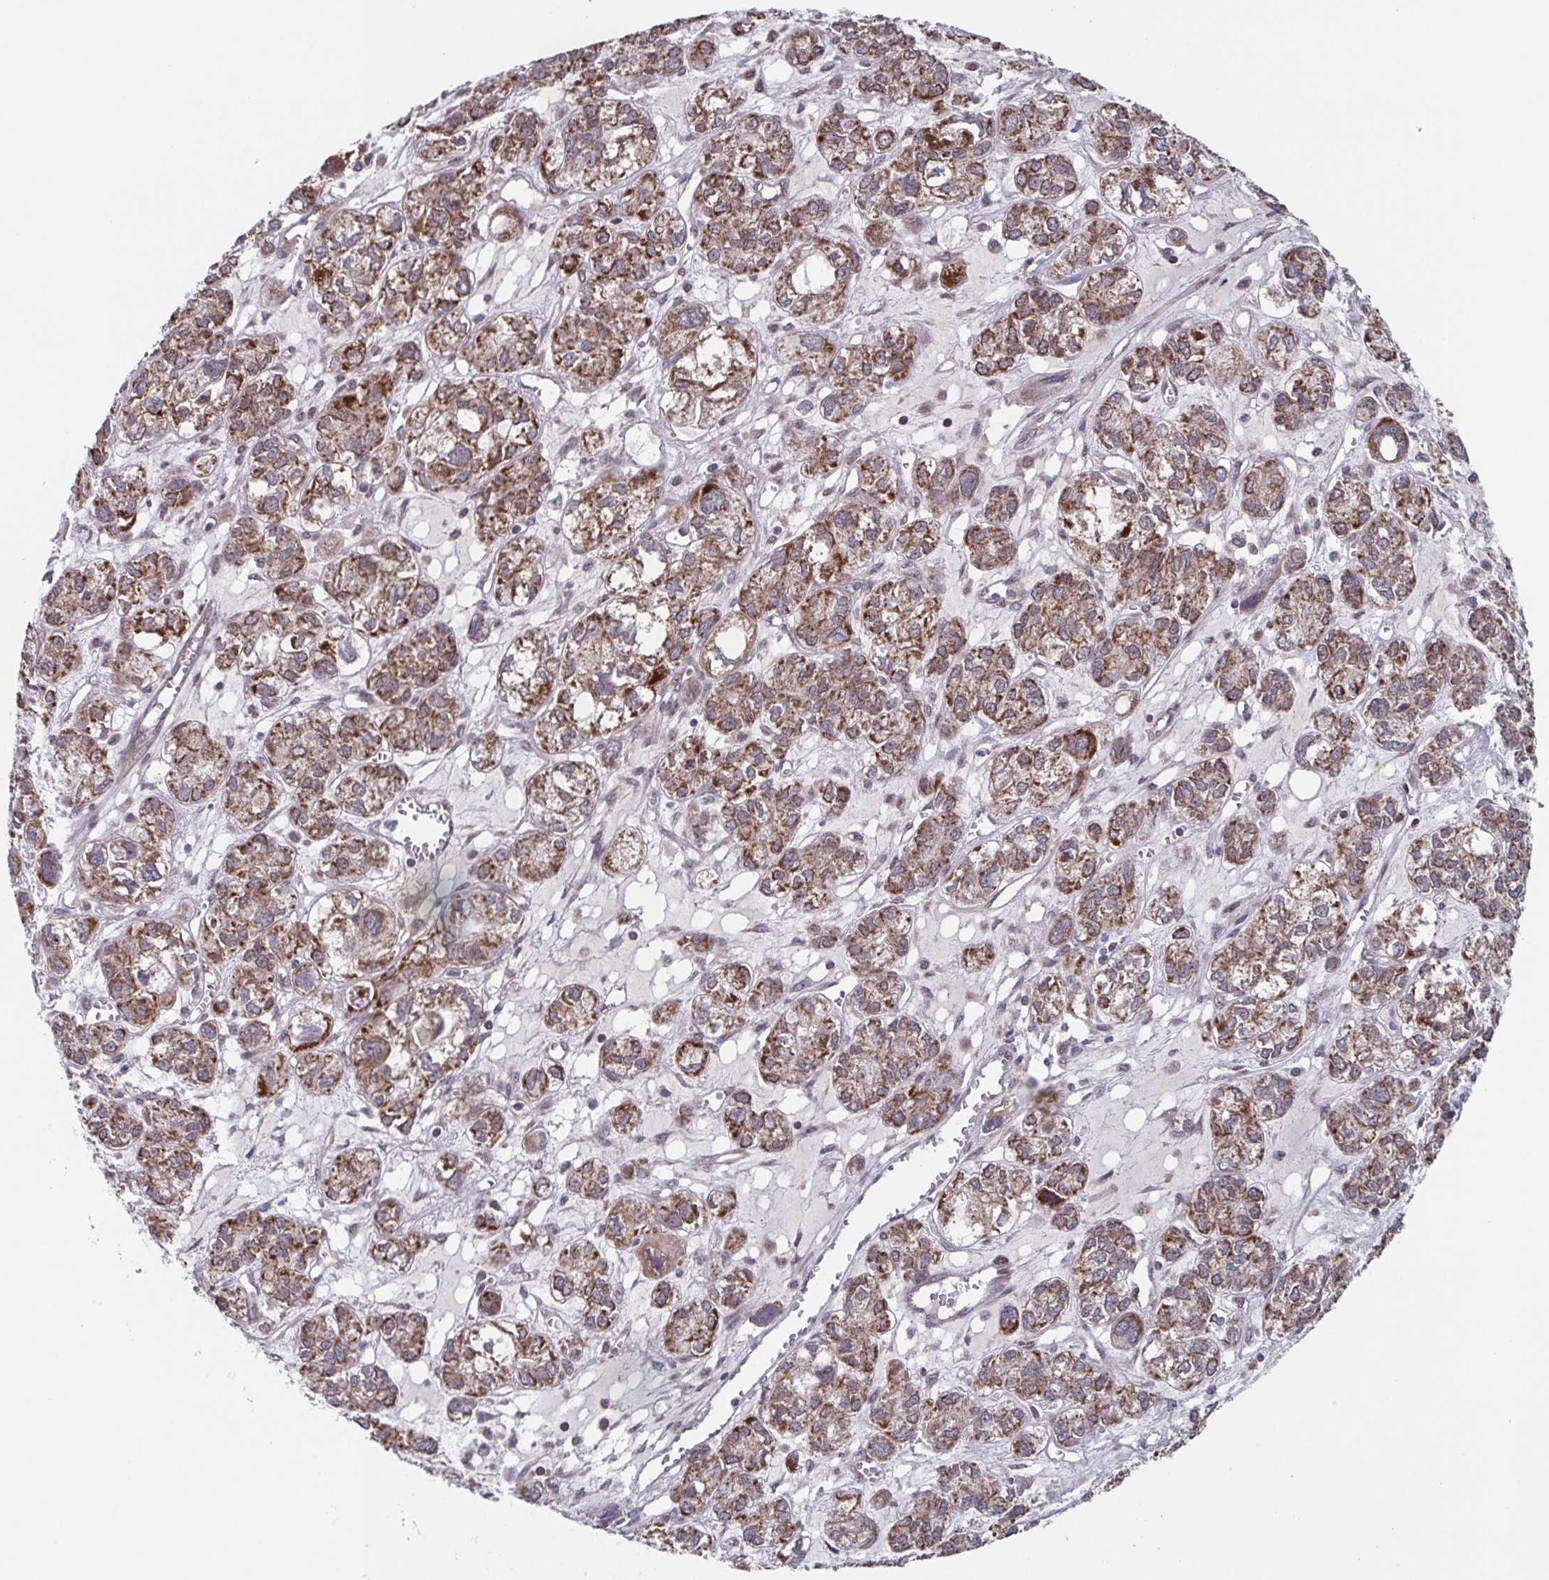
{"staining": {"intensity": "moderate", "quantity": "25%-75%", "location": "cytoplasmic/membranous"}, "tissue": "ovarian cancer", "cell_type": "Tumor cells", "image_type": "cancer", "snomed": [{"axis": "morphology", "description": "Carcinoma, endometroid"}, {"axis": "topography", "description": "Ovary"}], "caption": "Immunohistochemistry of ovarian endometroid carcinoma shows medium levels of moderate cytoplasmic/membranous staining in about 25%-75% of tumor cells. (IHC, brightfield microscopy, high magnification).", "gene": "TTC19", "patient": {"sex": "female", "age": 64}}